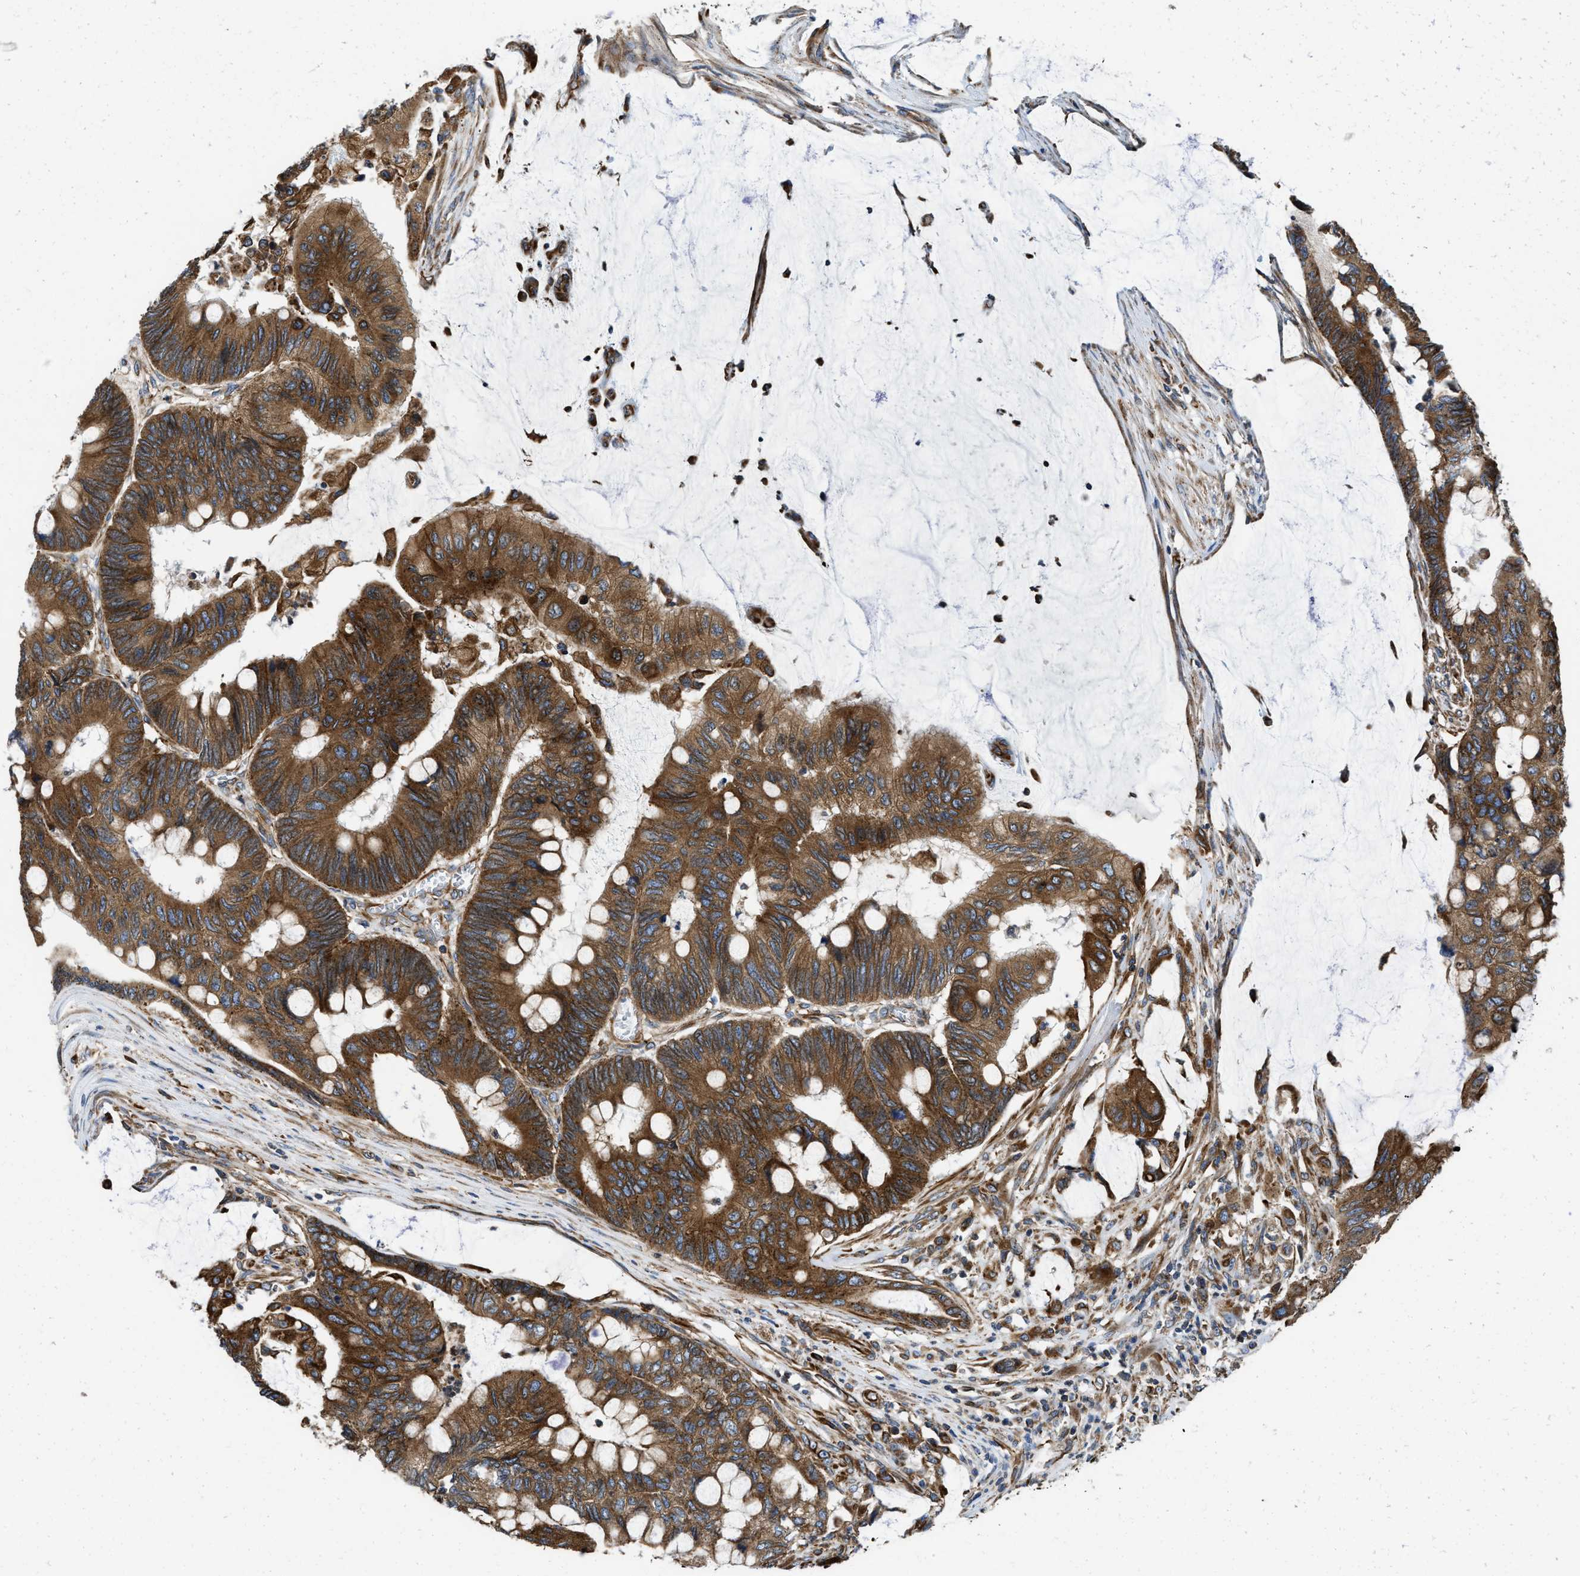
{"staining": {"intensity": "strong", "quantity": ">75%", "location": "cytoplasmic/membranous"}, "tissue": "colorectal cancer", "cell_type": "Tumor cells", "image_type": "cancer", "snomed": [{"axis": "morphology", "description": "Normal tissue, NOS"}, {"axis": "morphology", "description": "Adenocarcinoma, NOS"}, {"axis": "topography", "description": "Rectum"}], "caption": "This image reveals colorectal cancer (adenocarcinoma) stained with immunohistochemistry to label a protein in brown. The cytoplasmic/membranous of tumor cells show strong positivity for the protein. Nuclei are counter-stained blue.", "gene": "HSD17B12", "patient": {"sex": "male", "age": 92}}